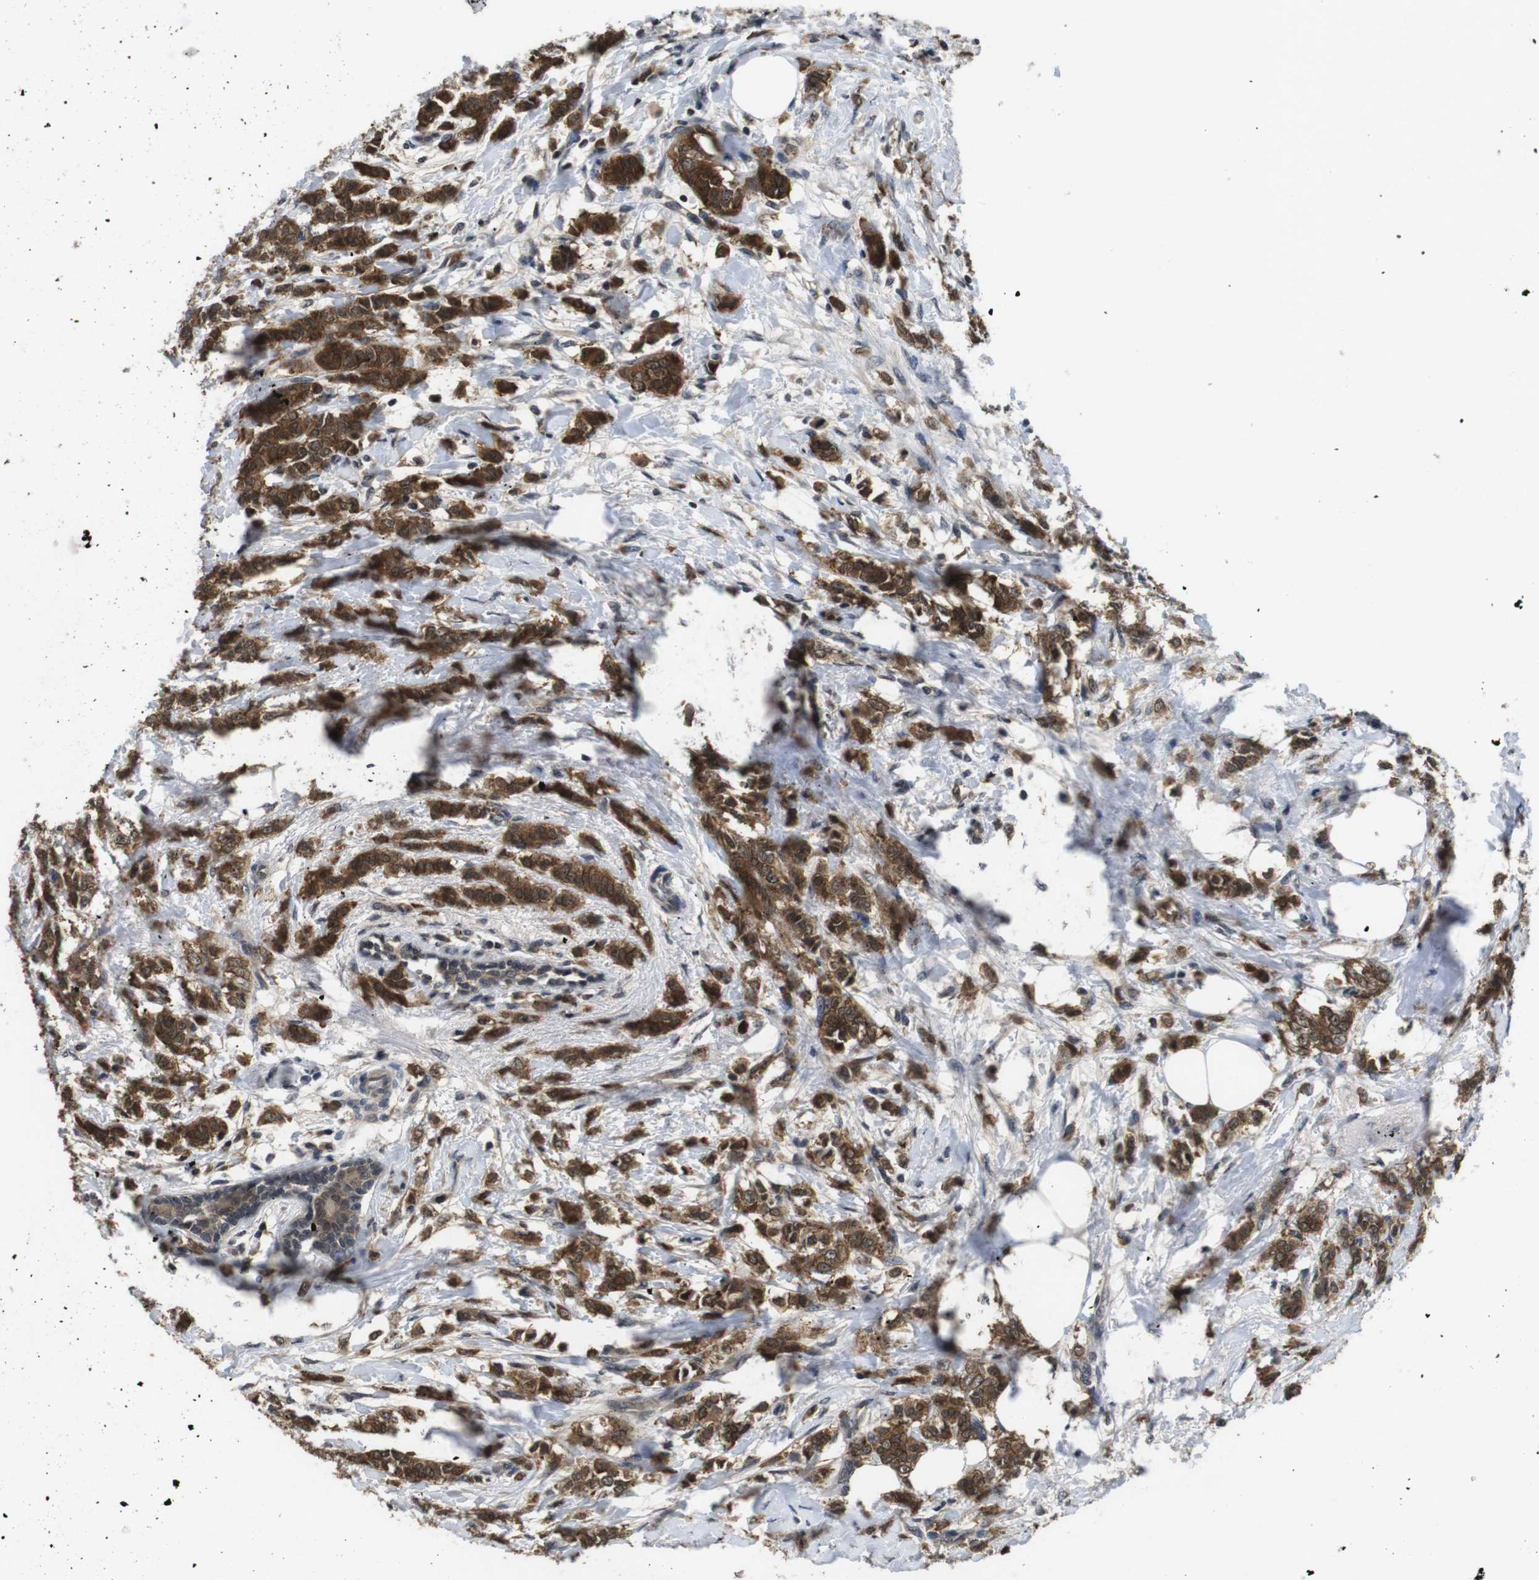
{"staining": {"intensity": "strong", "quantity": ">75%", "location": "cytoplasmic/membranous"}, "tissue": "breast cancer", "cell_type": "Tumor cells", "image_type": "cancer", "snomed": [{"axis": "morphology", "description": "Lobular carcinoma, in situ"}, {"axis": "morphology", "description": "Lobular carcinoma"}, {"axis": "topography", "description": "Breast"}], "caption": "Tumor cells demonstrate high levels of strong cytoplasmic/membranous positivity in about >75% of cells in human breast lobular carcinoma.", "gene": "FADD", "patient": {"sex": "female", "age": 41}}